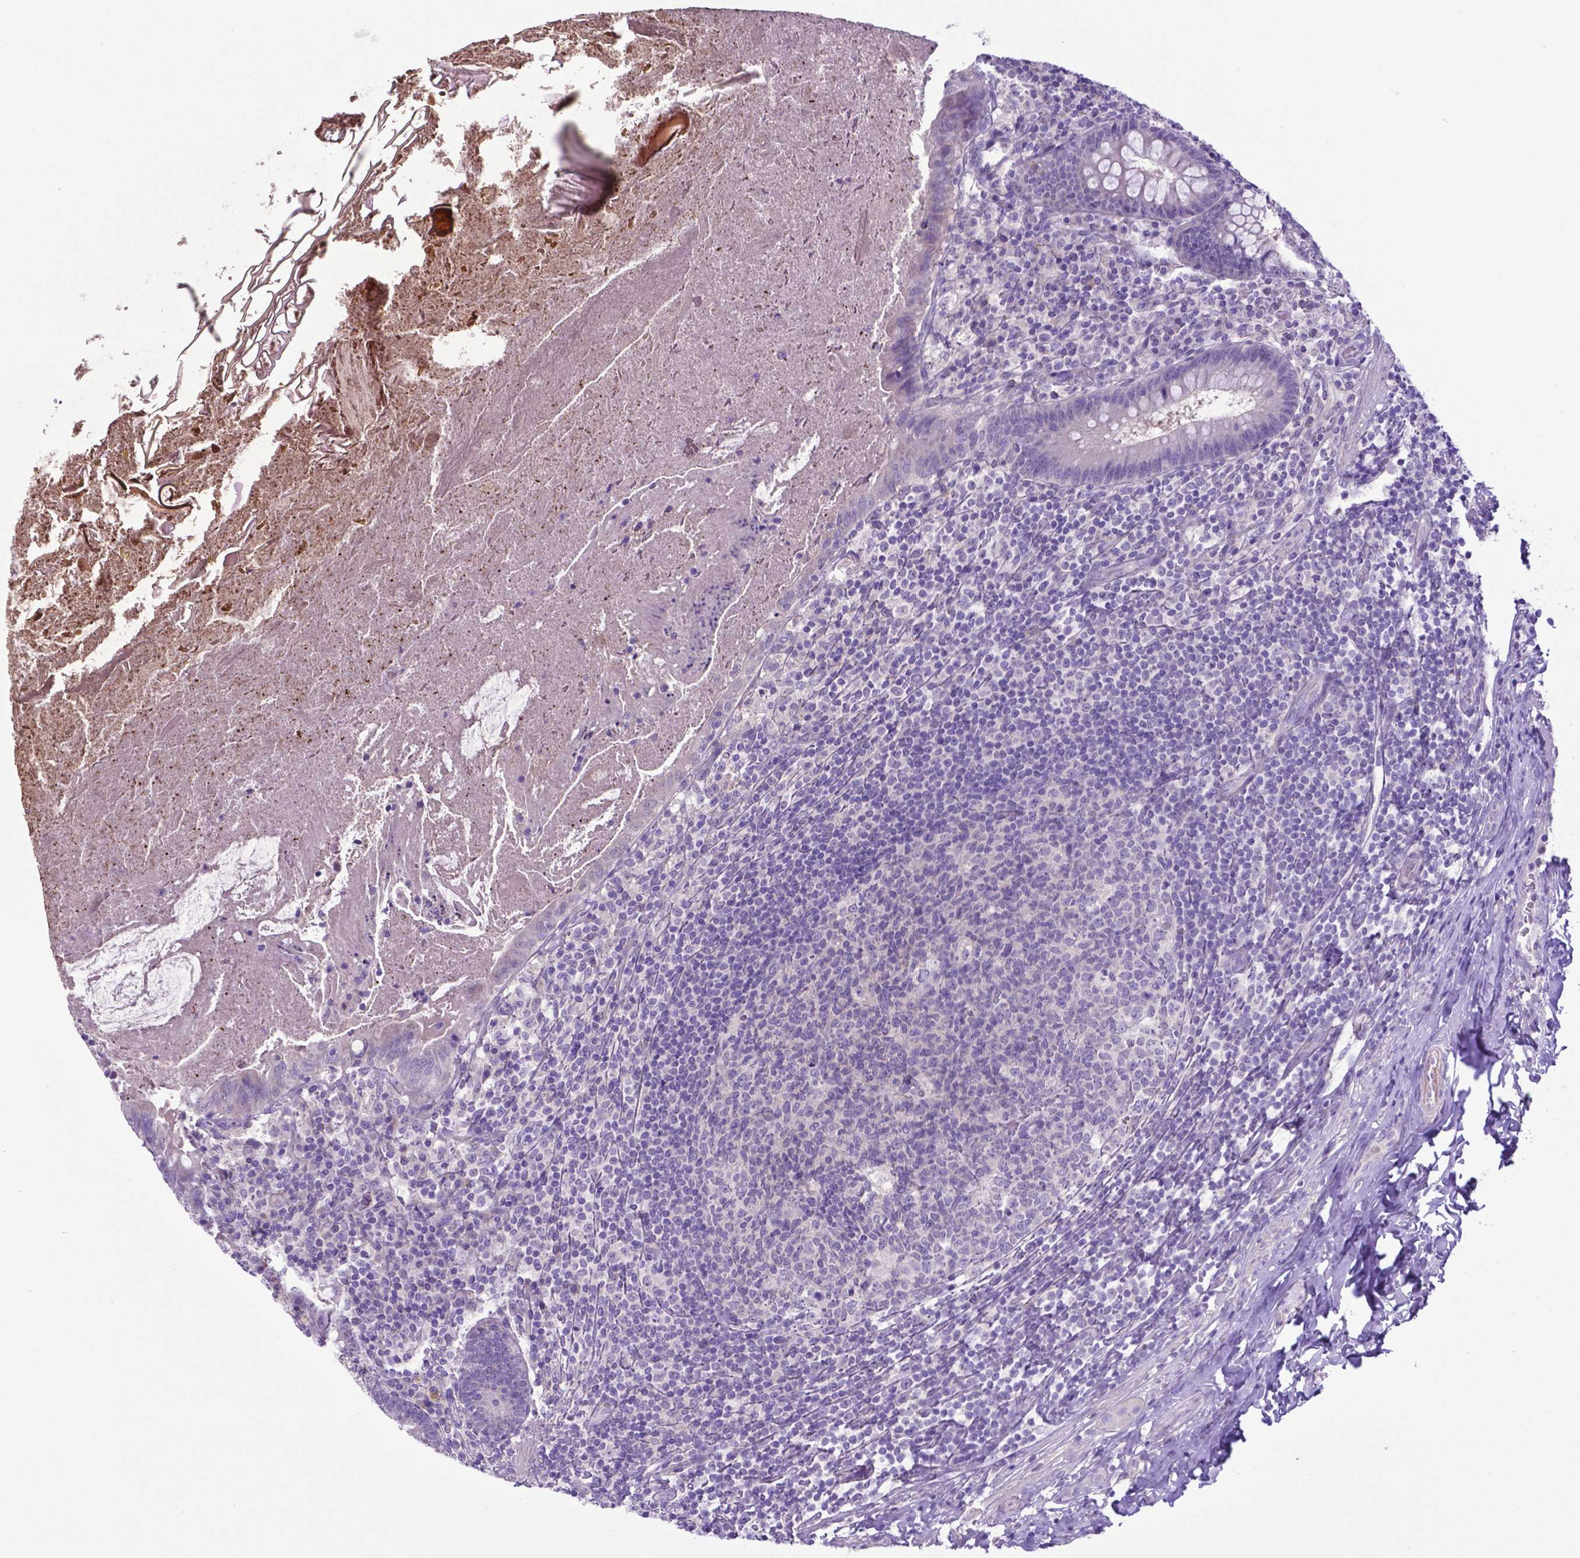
{"staining": {"intensity": "negative", "quantity": "none", "location": "none"}, "tissue": "appendix", "cell_type": "Glandular cells", "image_type": "normal", "snomed": [{"axis": "morphology", "description": "Normal tissue, NOS"}, {"axis": "topography", "description": "Appendix"}], "caption": "IHC of normal human appendix displays no staining in glandular cells.", "gene": "ADRA2B", "patient": {"sex": "male", "age": 47}}